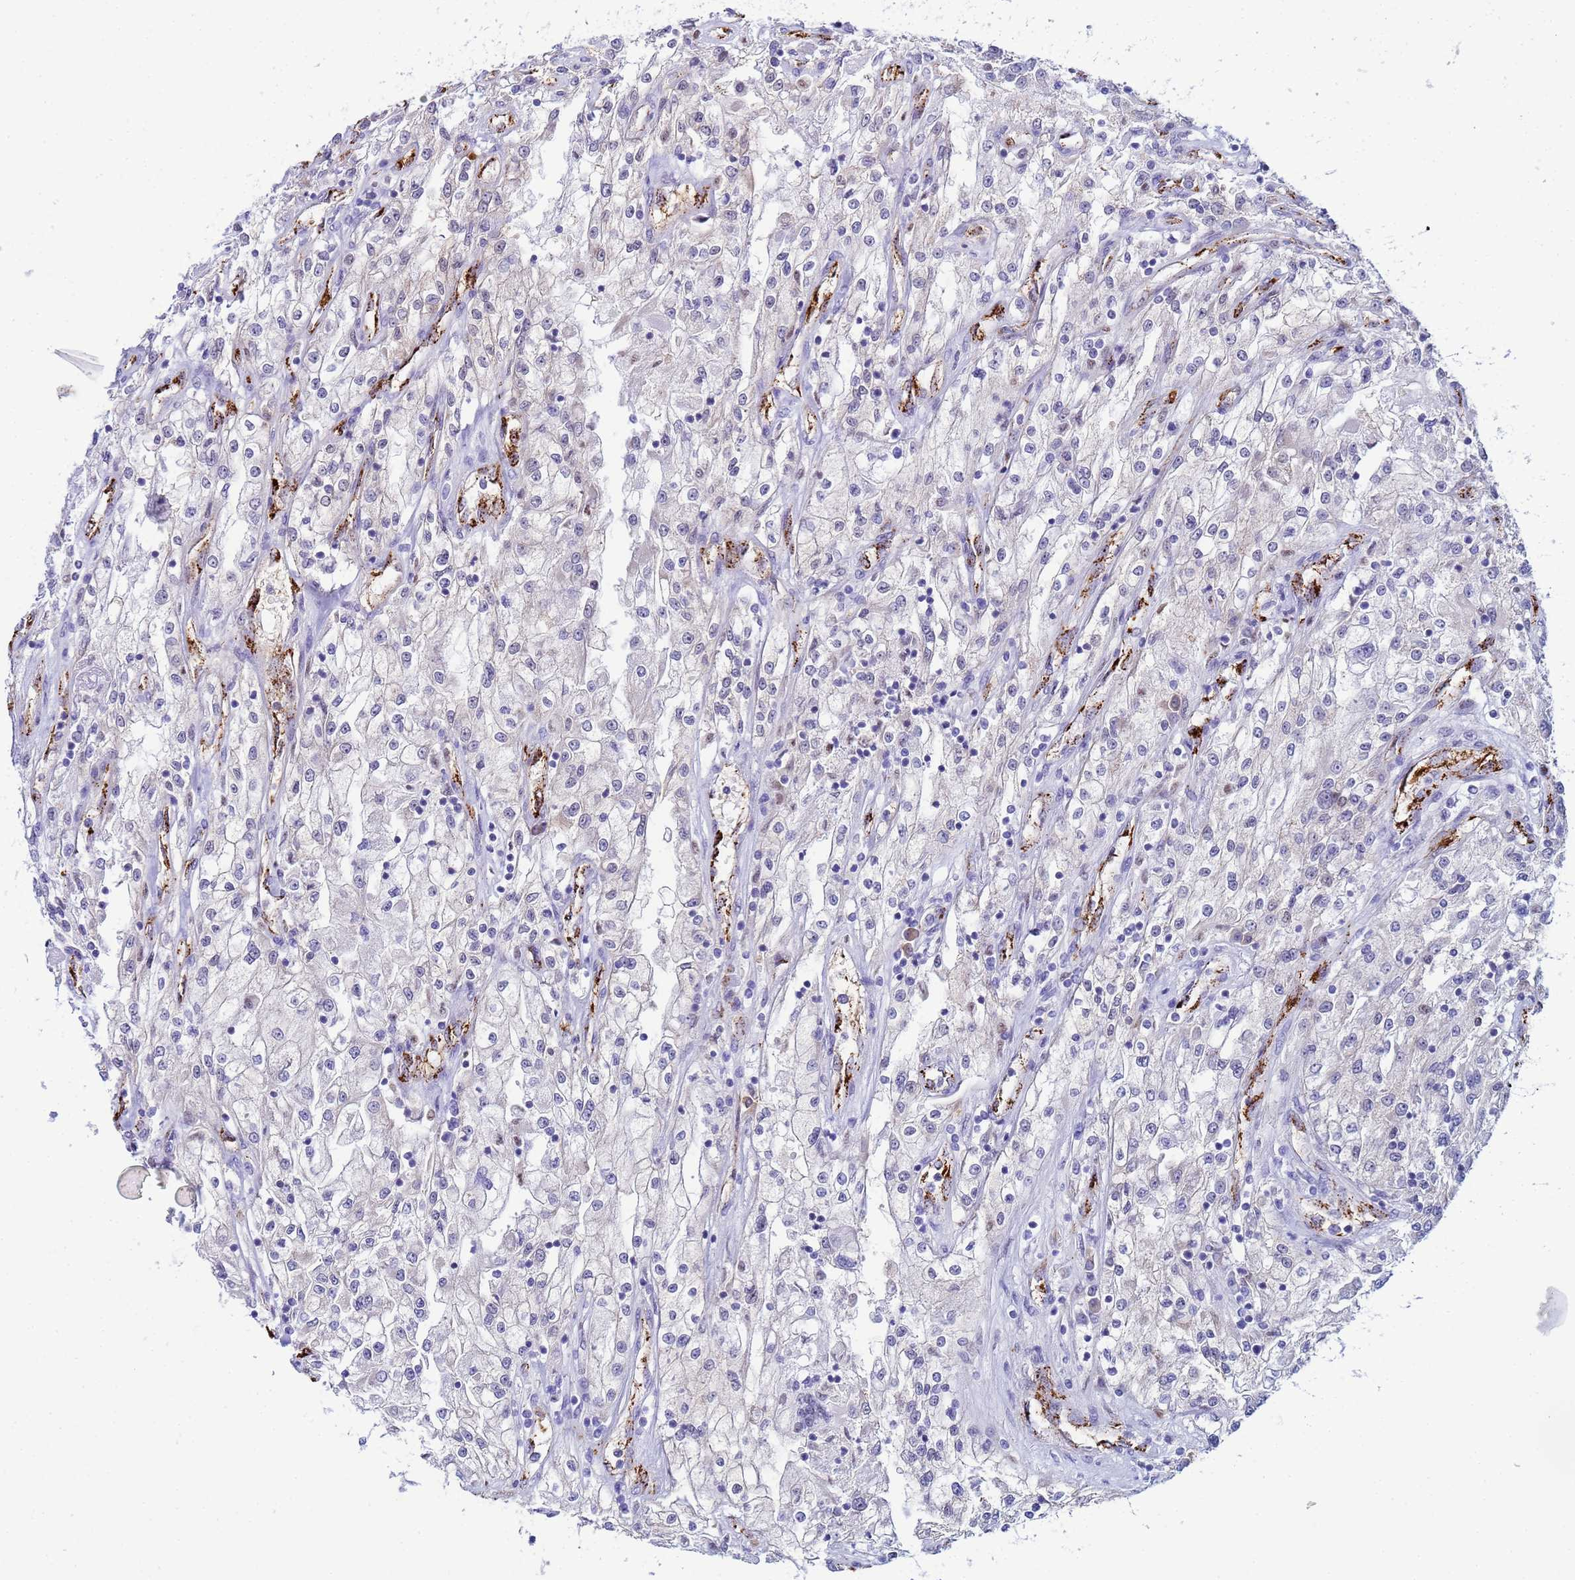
{"staining": {"intensity": "negative", "quantity": "none", "location": "none"}, "tissue": "renal cancer", "cell_type": "Tumor cells", "image_type": "cancer", "snomed": [{"axis": "morphology", "description": "Adenocarcinoma, NOS"}, {"axis": "topography", "description": "Kidney"}], "caption": "There is no significant expression in tumor cells of renal cancer.", "gene": "SLC25A37", "patient": {"sex": "female", "age": 52}}